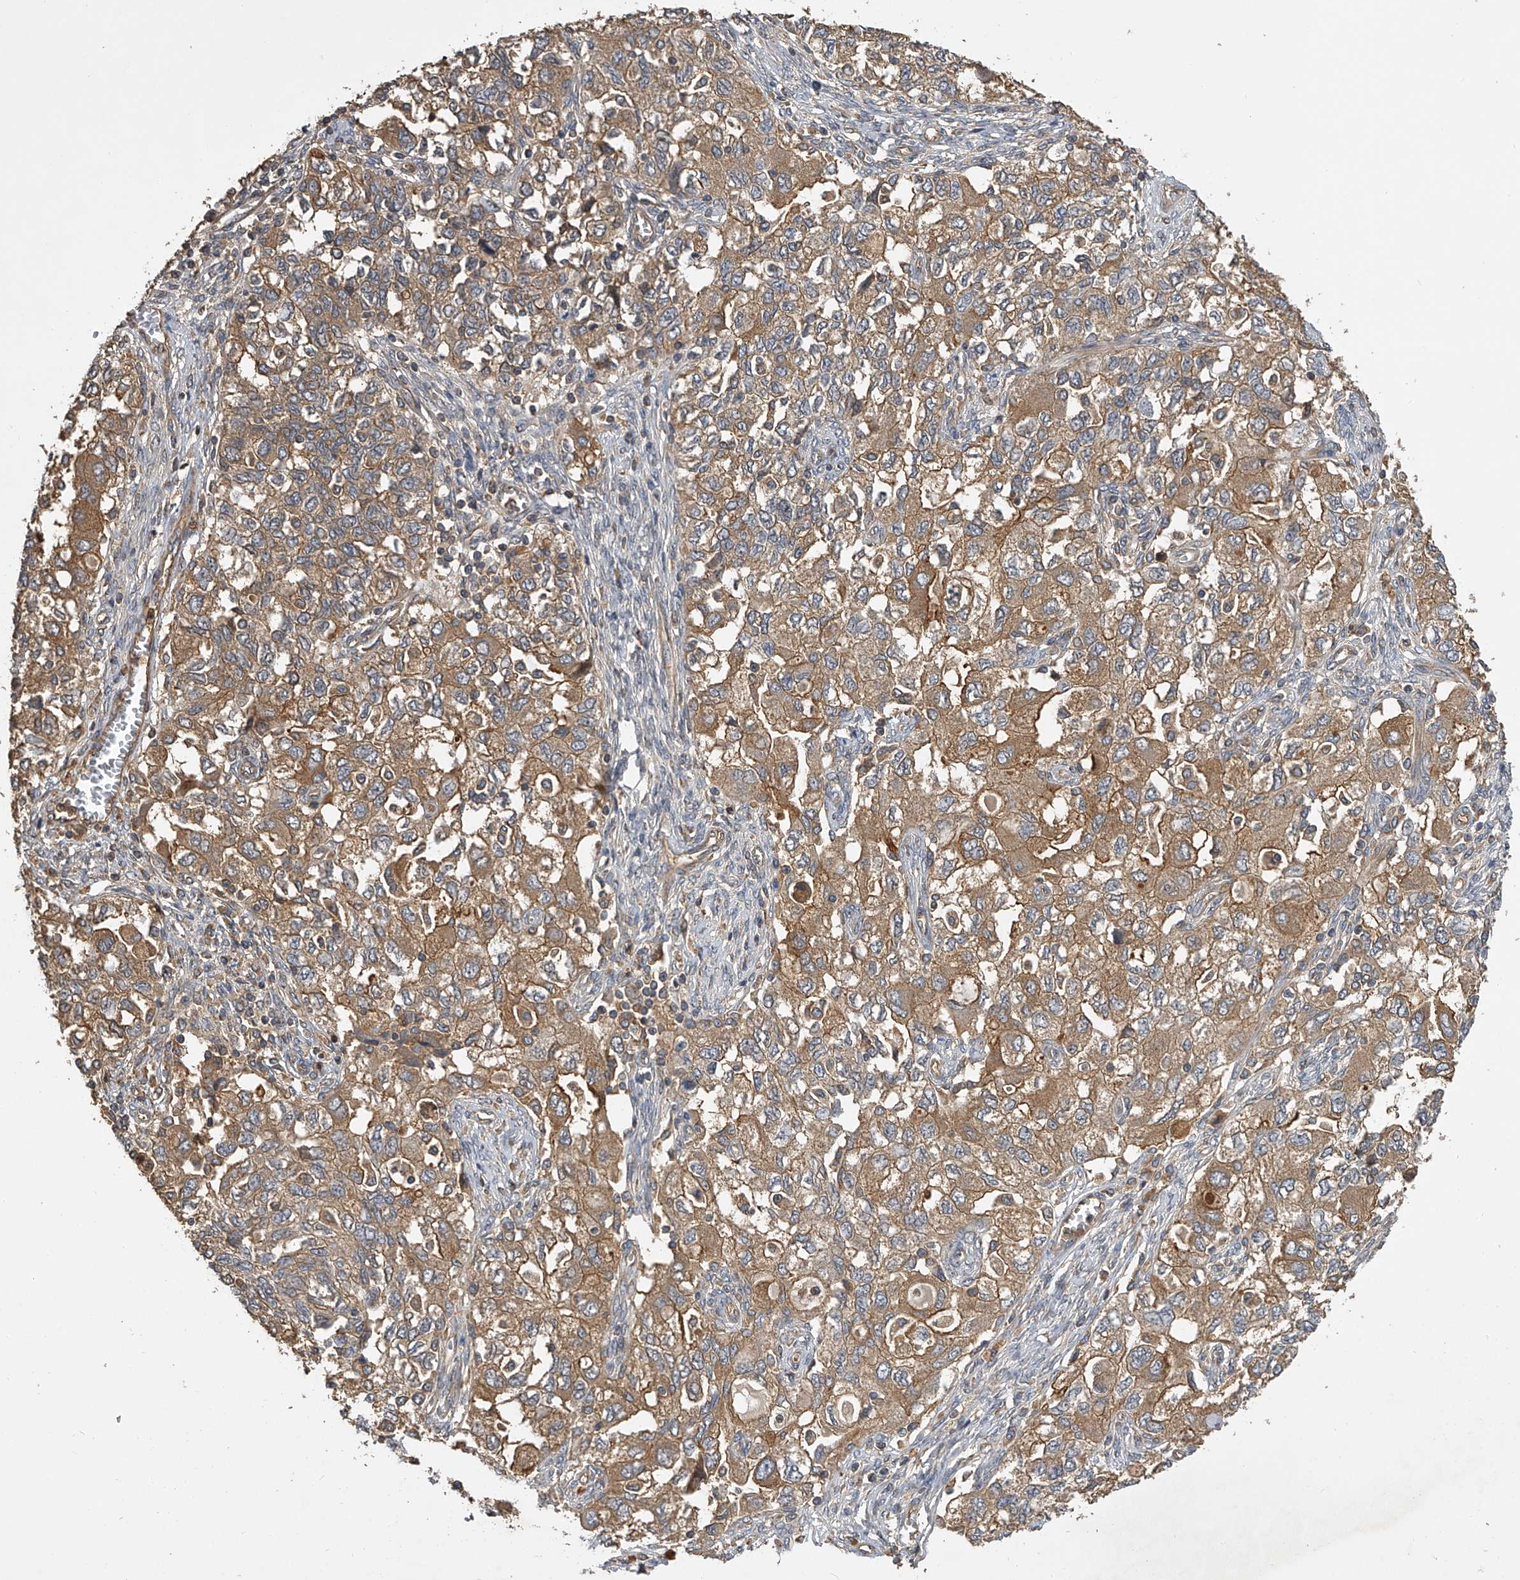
{"staining": {"intensity": "moderate", "quantity": ">75%", "location": "cytoplasmic/membranous"}, "tissue": "ovarian cancer", "cell_type": "Tumor cells", "image_type": "cancer", "snomed": [{"axis": "morphology", "description": "Carcinoma, NOS"}, {"axis": "morphology", "description": "Cystadenocarcinoma, serous, NOS"}, {"axis": "topography", "description": "Ovary"}], "caption": "A high-resolution photomicrograph shows IHC staining of ovarian serous cystadenocarcinoma, which shows moderate cytoplasmic/membranous positivity in about >75% of tumor cells.", "gene": "PTPRA", "patient": {"sex": "female", "age": 69}}